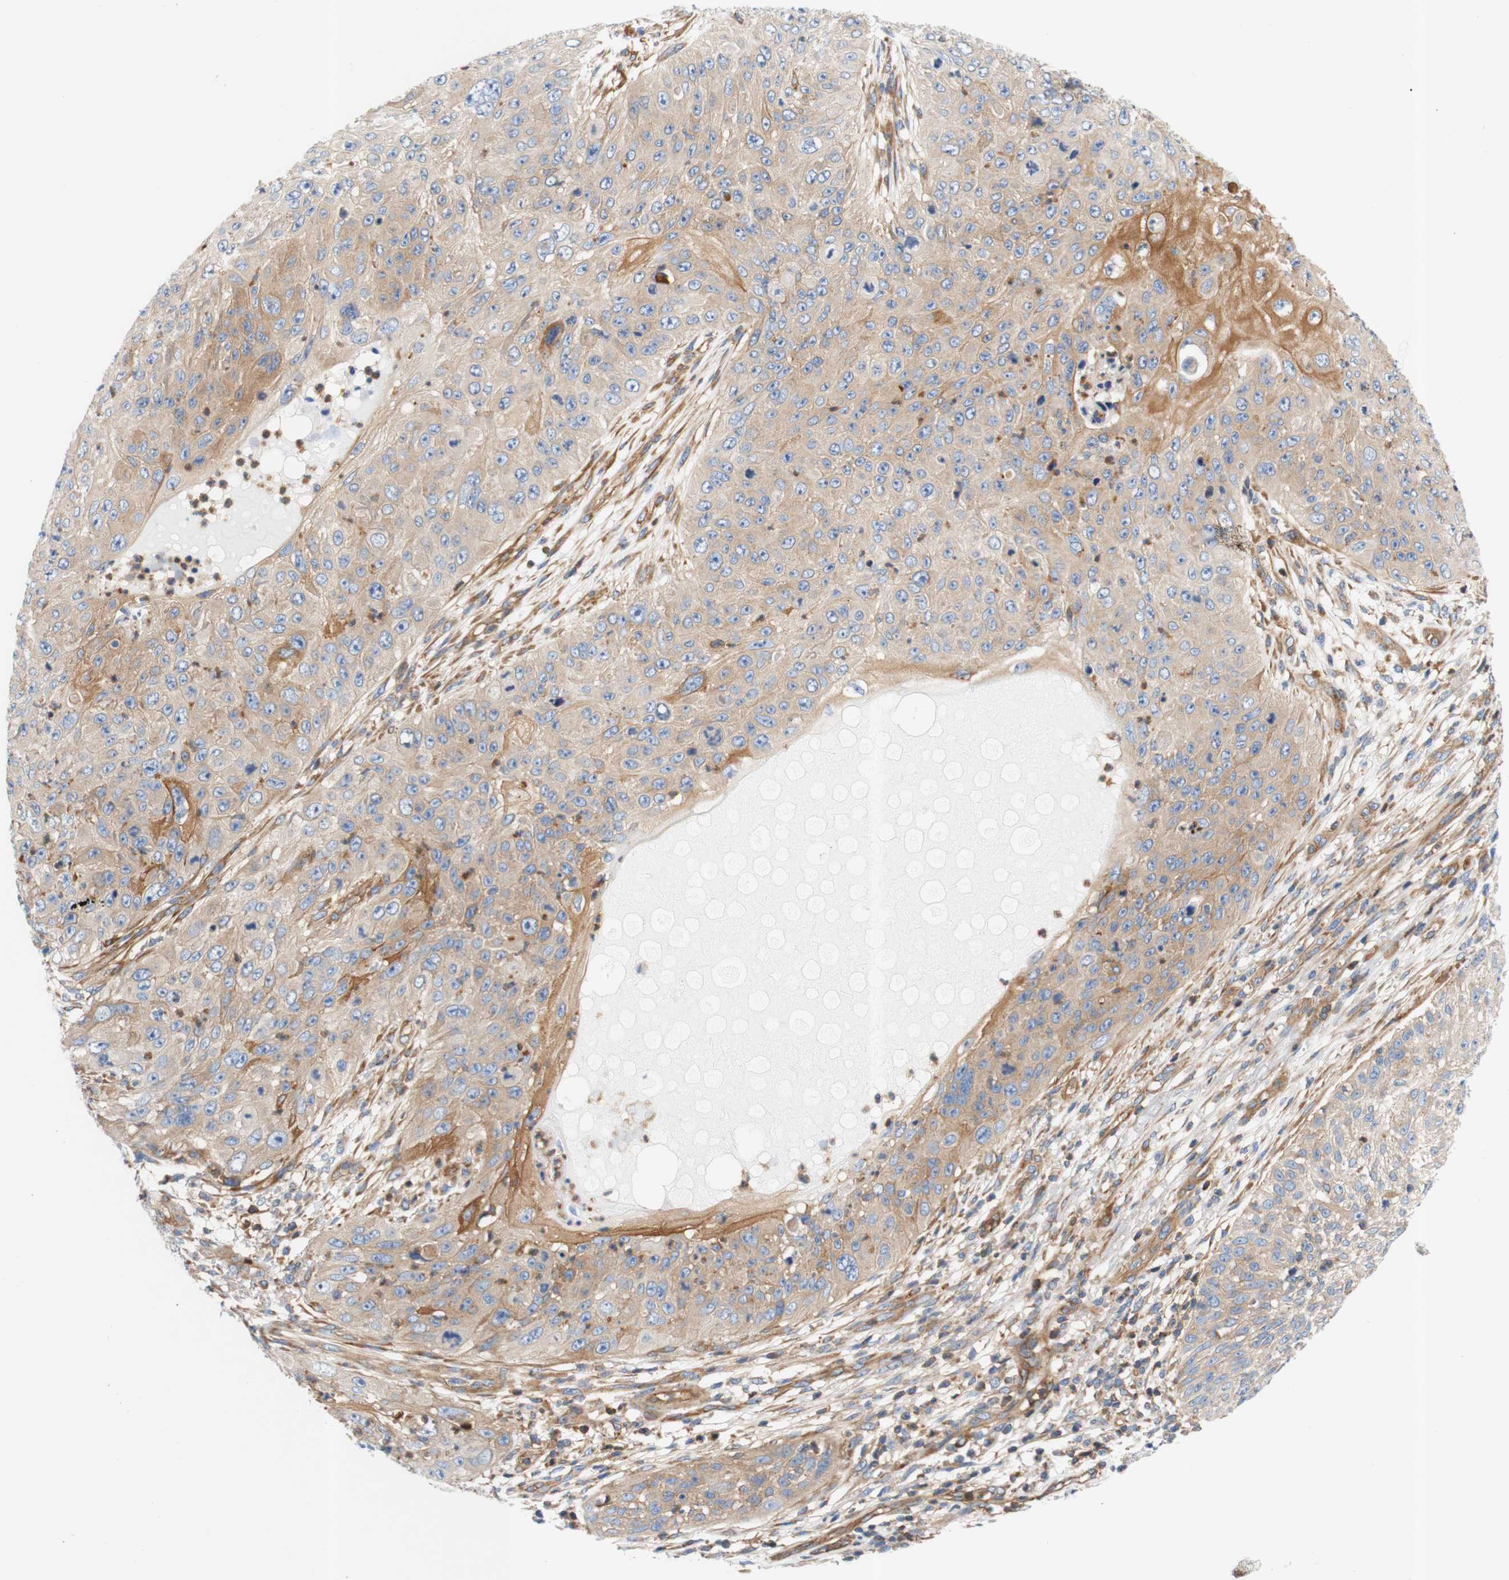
{"staining": {"intensity": "weak", "quantity": "25%-75%", "location": "cytoplasmic/membranous"}, "tissue": "skin cancer", "cell_type": "Tumor cells", "image_type": "cancer", "snomed": [{"axis": "morphology", "description": "Squamous cell carcinoma, NOS"}, {"axis": "topography", "description": "Skin"}], "caption": "Immunohistochemical staining of skin cancer (squamous cell carcinoma) displays weak cytoplasmic/membranous protein staining in approximately 25%-75% of tumor cells.", "gene": "STOM", "patient": {"sex": "female", "age": 80}}